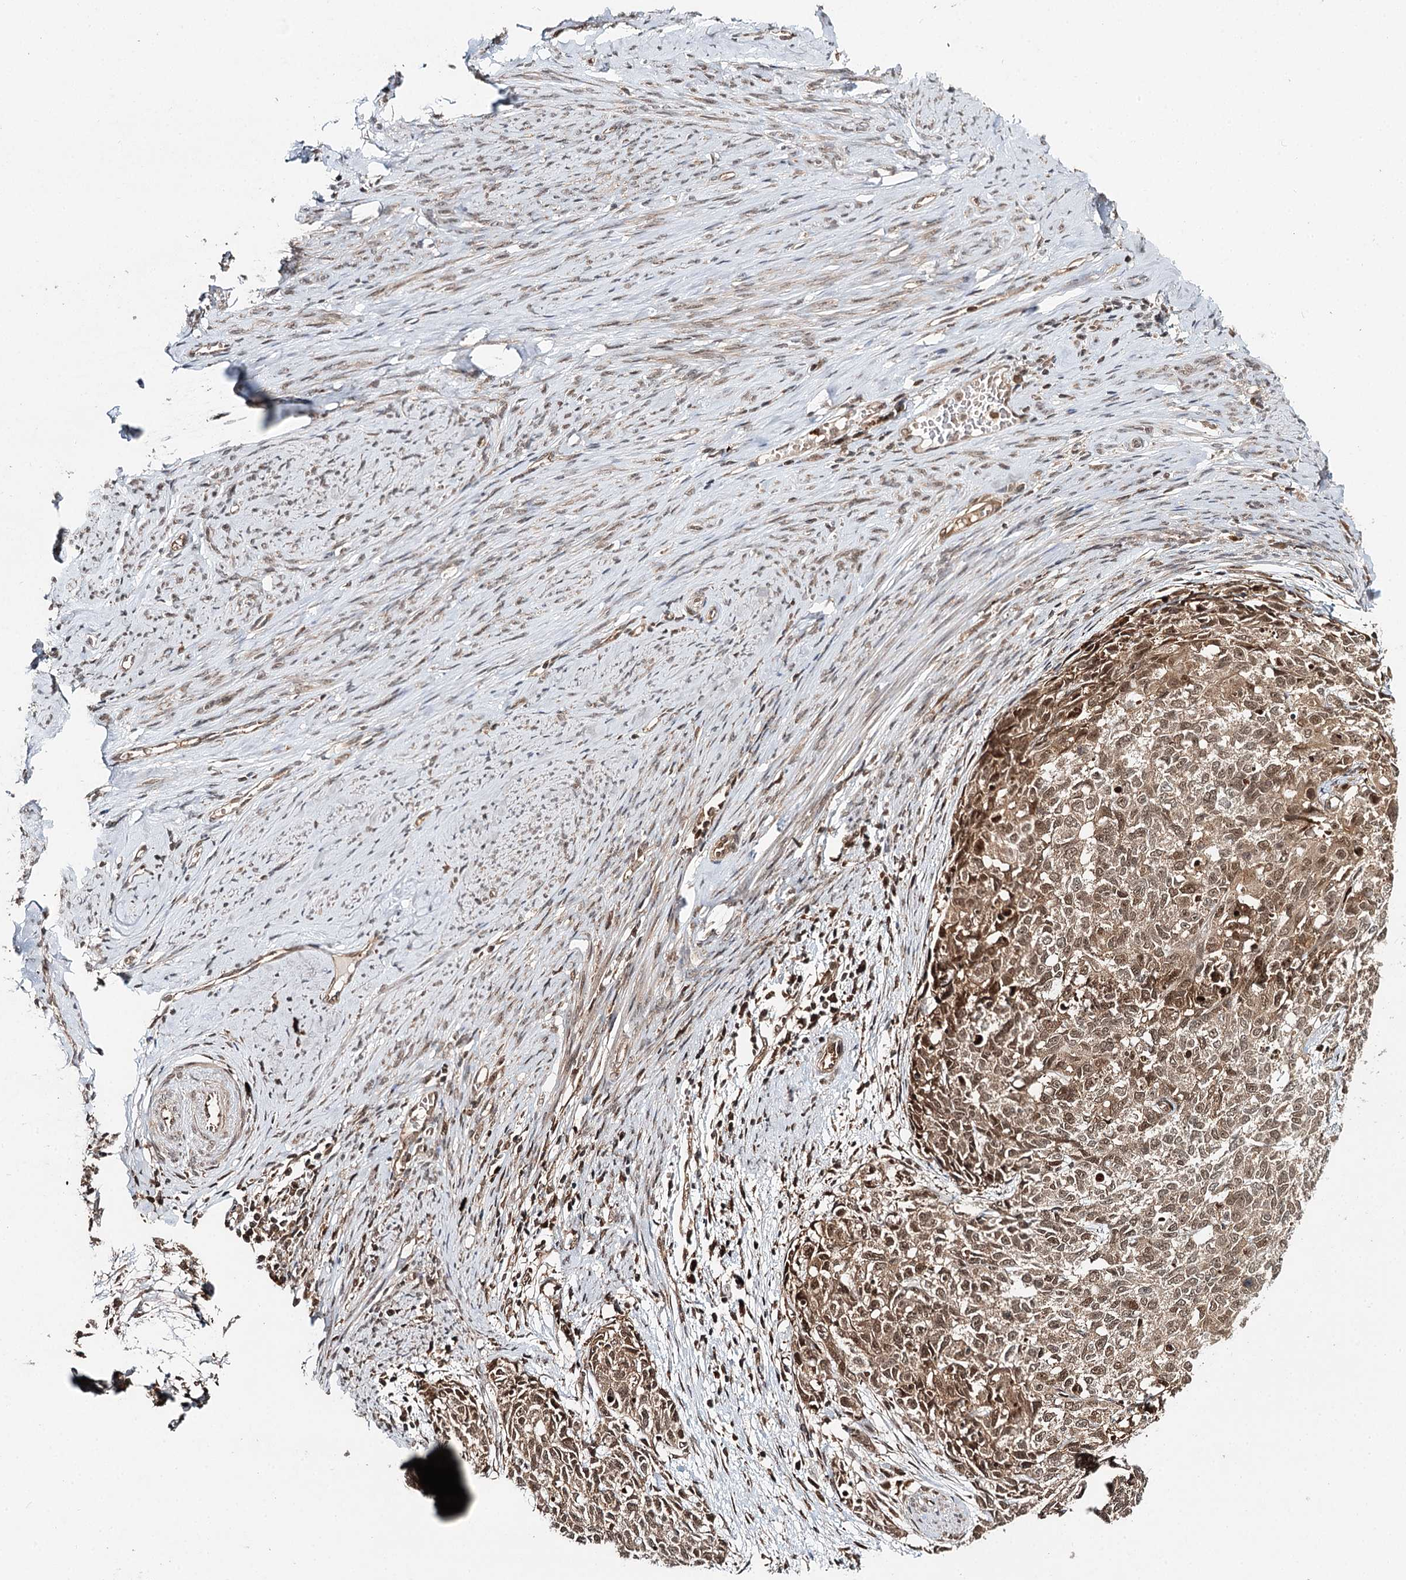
{"staining": {"intensity": "weak", "quantity": ">75%", "location": "cytoplasmic/membranous,nuclear"}, "tissue": "cervical cancer", "cell_type": "Tumor cells", "image_type": "cancer", "snomed": [{"axis": "morphology", "description": "Squamous cell carcinoma, NOS"}, {"axis": "topography", "description": "Cervix"}], "caption": "Immunohistochemical staining of cervical cancer shows low levels of weak cytoplasmic/membranous and nuclear expression in about >75% of tumor cells. (Brightfield microscopy of DAB IHC at high magnification).", "gene": "N6AMT1", "patient": {"sex": "female", "age": 63}}